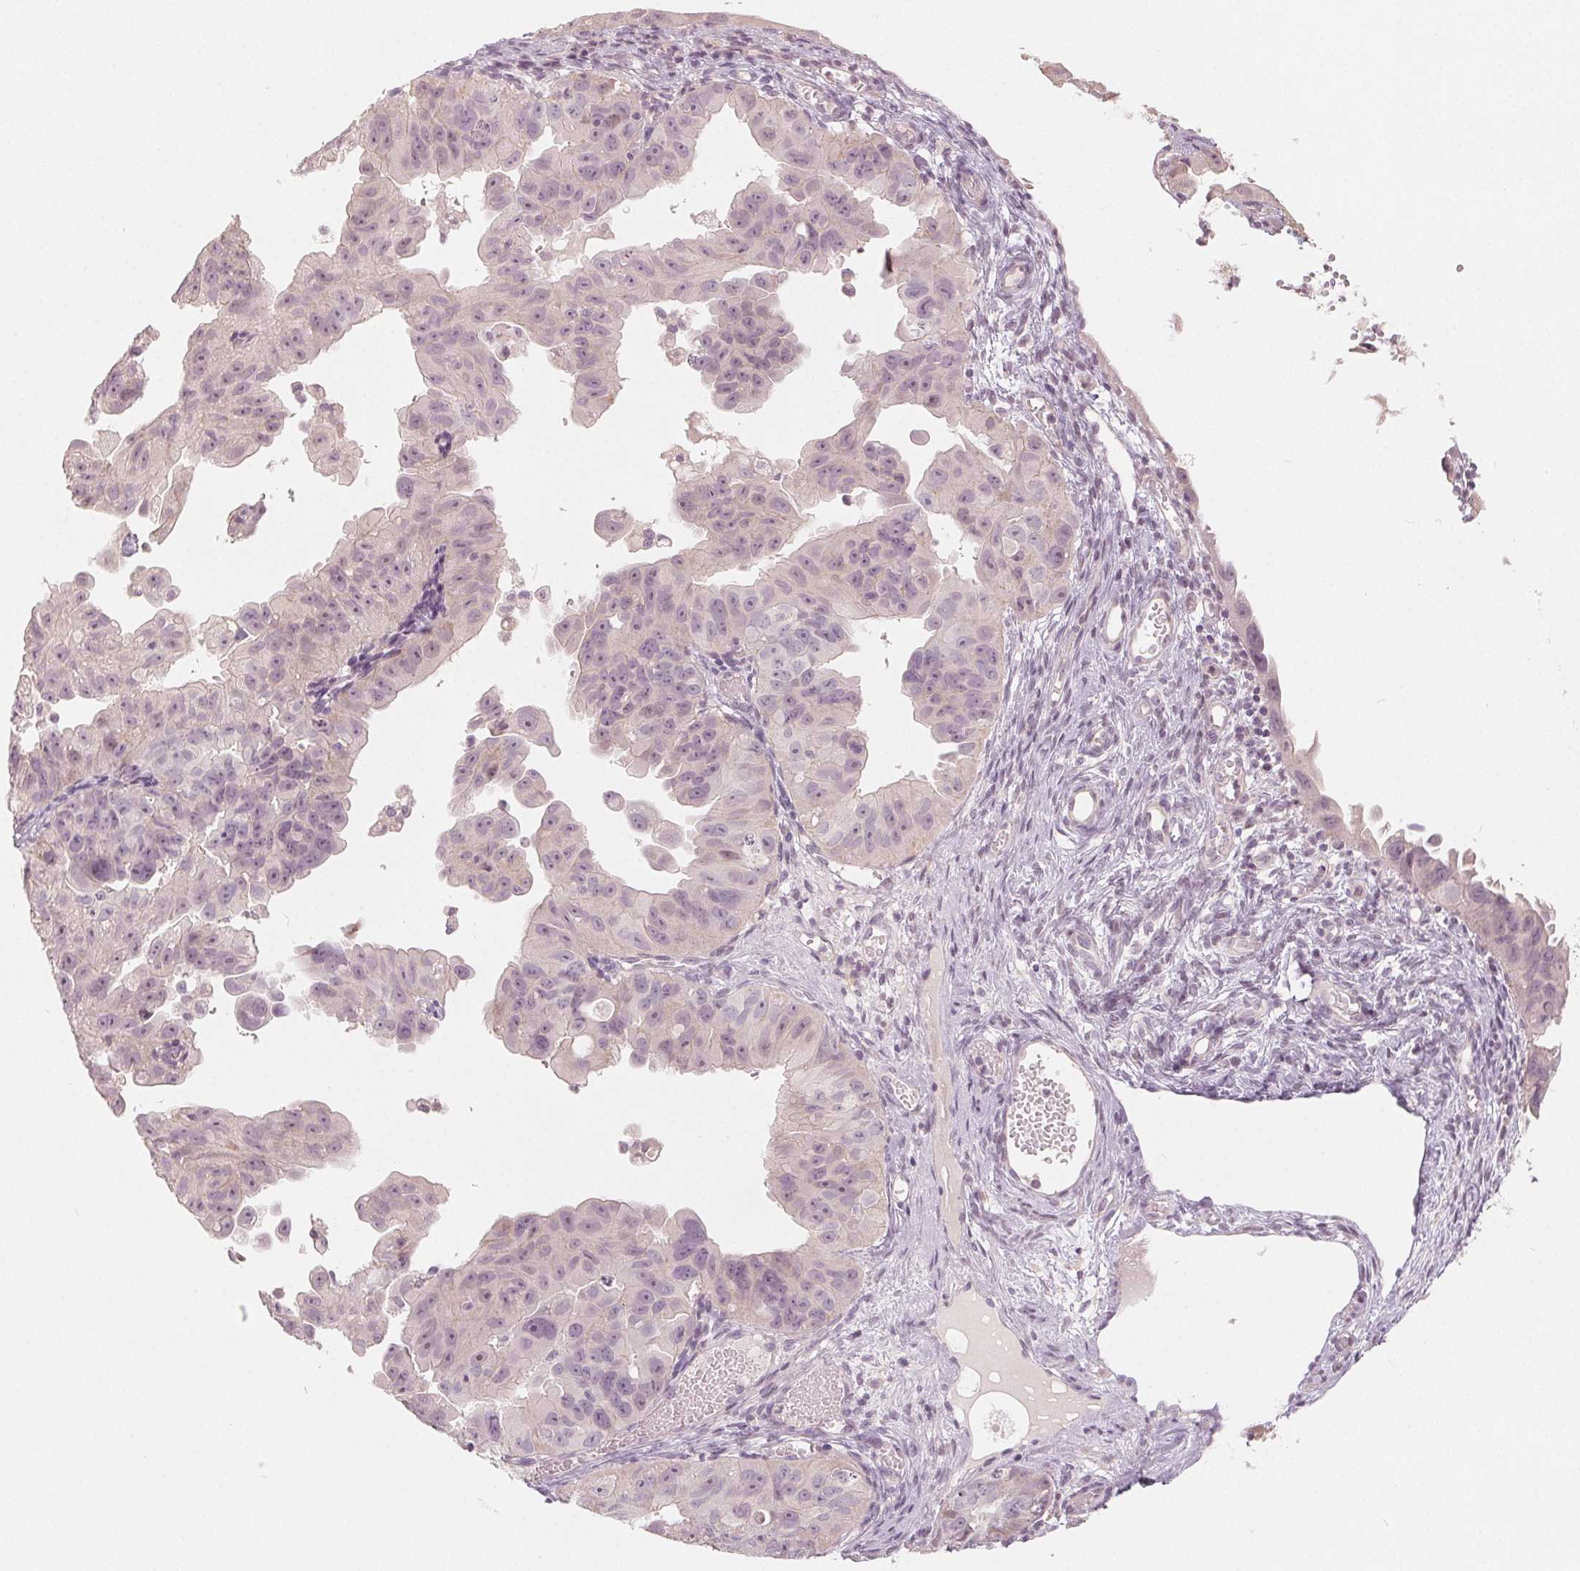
{"staining": {"intensity": "negative", "quantity": "none", "location": "none"}, "tissue": "ovarian cancer", "cell_type": "Tumor cells", "image_type": "cancer", "snomed": [{"axis": "morphology", "description": "Carcinoma, endometroid"}, {"axis": "topography", "description": "Ovary"}], "caption": "Ovarian endometroid carcinoma stained for a protein using IHC displays no positivity tumor cells.", "gene": "ZBBX", "patient": {"sex": "female", "age": 85}}